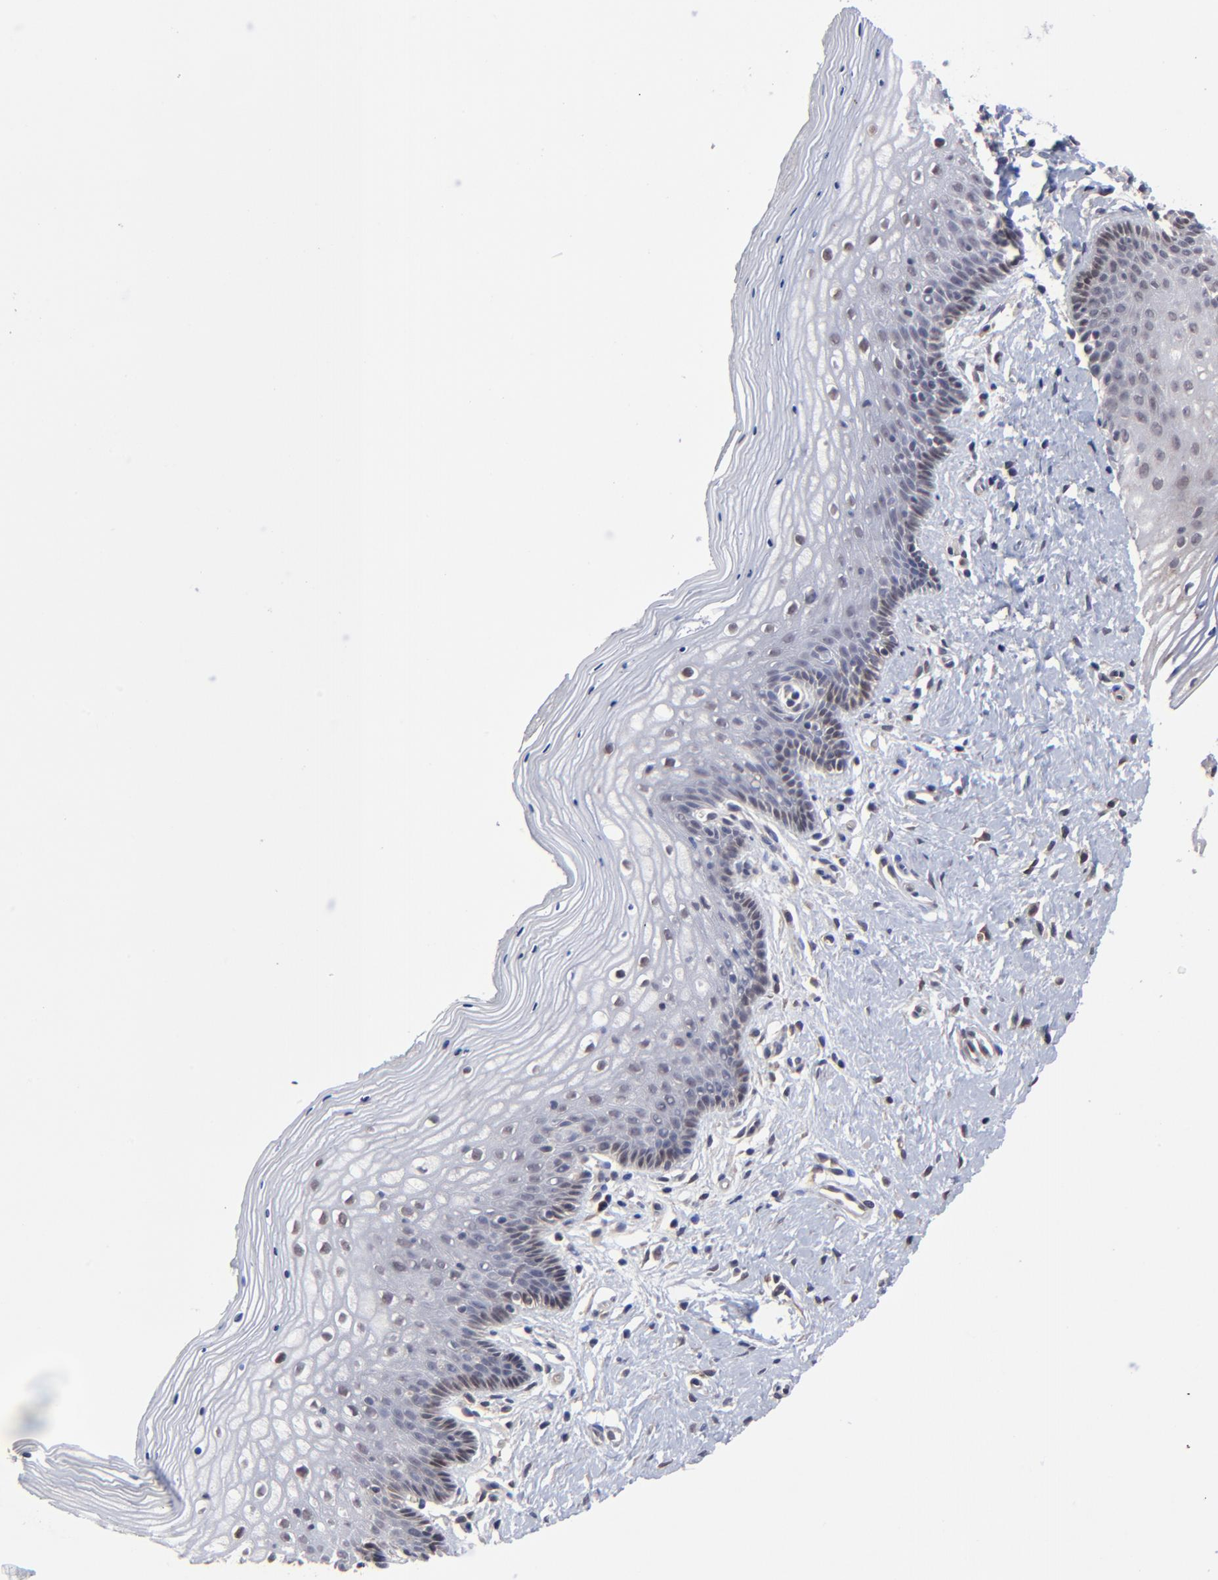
{"staining": {"intensity": "weak", "quantity": "25%-75%", "location": "nuclear"}, "tissue": "vagina", "cell_type": "Squamous epithelial cells", "image_type": "normal", "snomed": [{"axis": "morphology", "description": "Normal tissue, NOS"}, {"axis": "topography", "description": "Vagina"}], "caption": "Immunohistochemical staining of unremarkable human vagina demonstrates low levels of weak nuclear staining in about 25%-75% of squamous epithelial cells. (DAB = brown stain, brightfield microscopy at high magnification).", "gene": "ZNF419", "patient": {"sex": "female", "age": 46}}